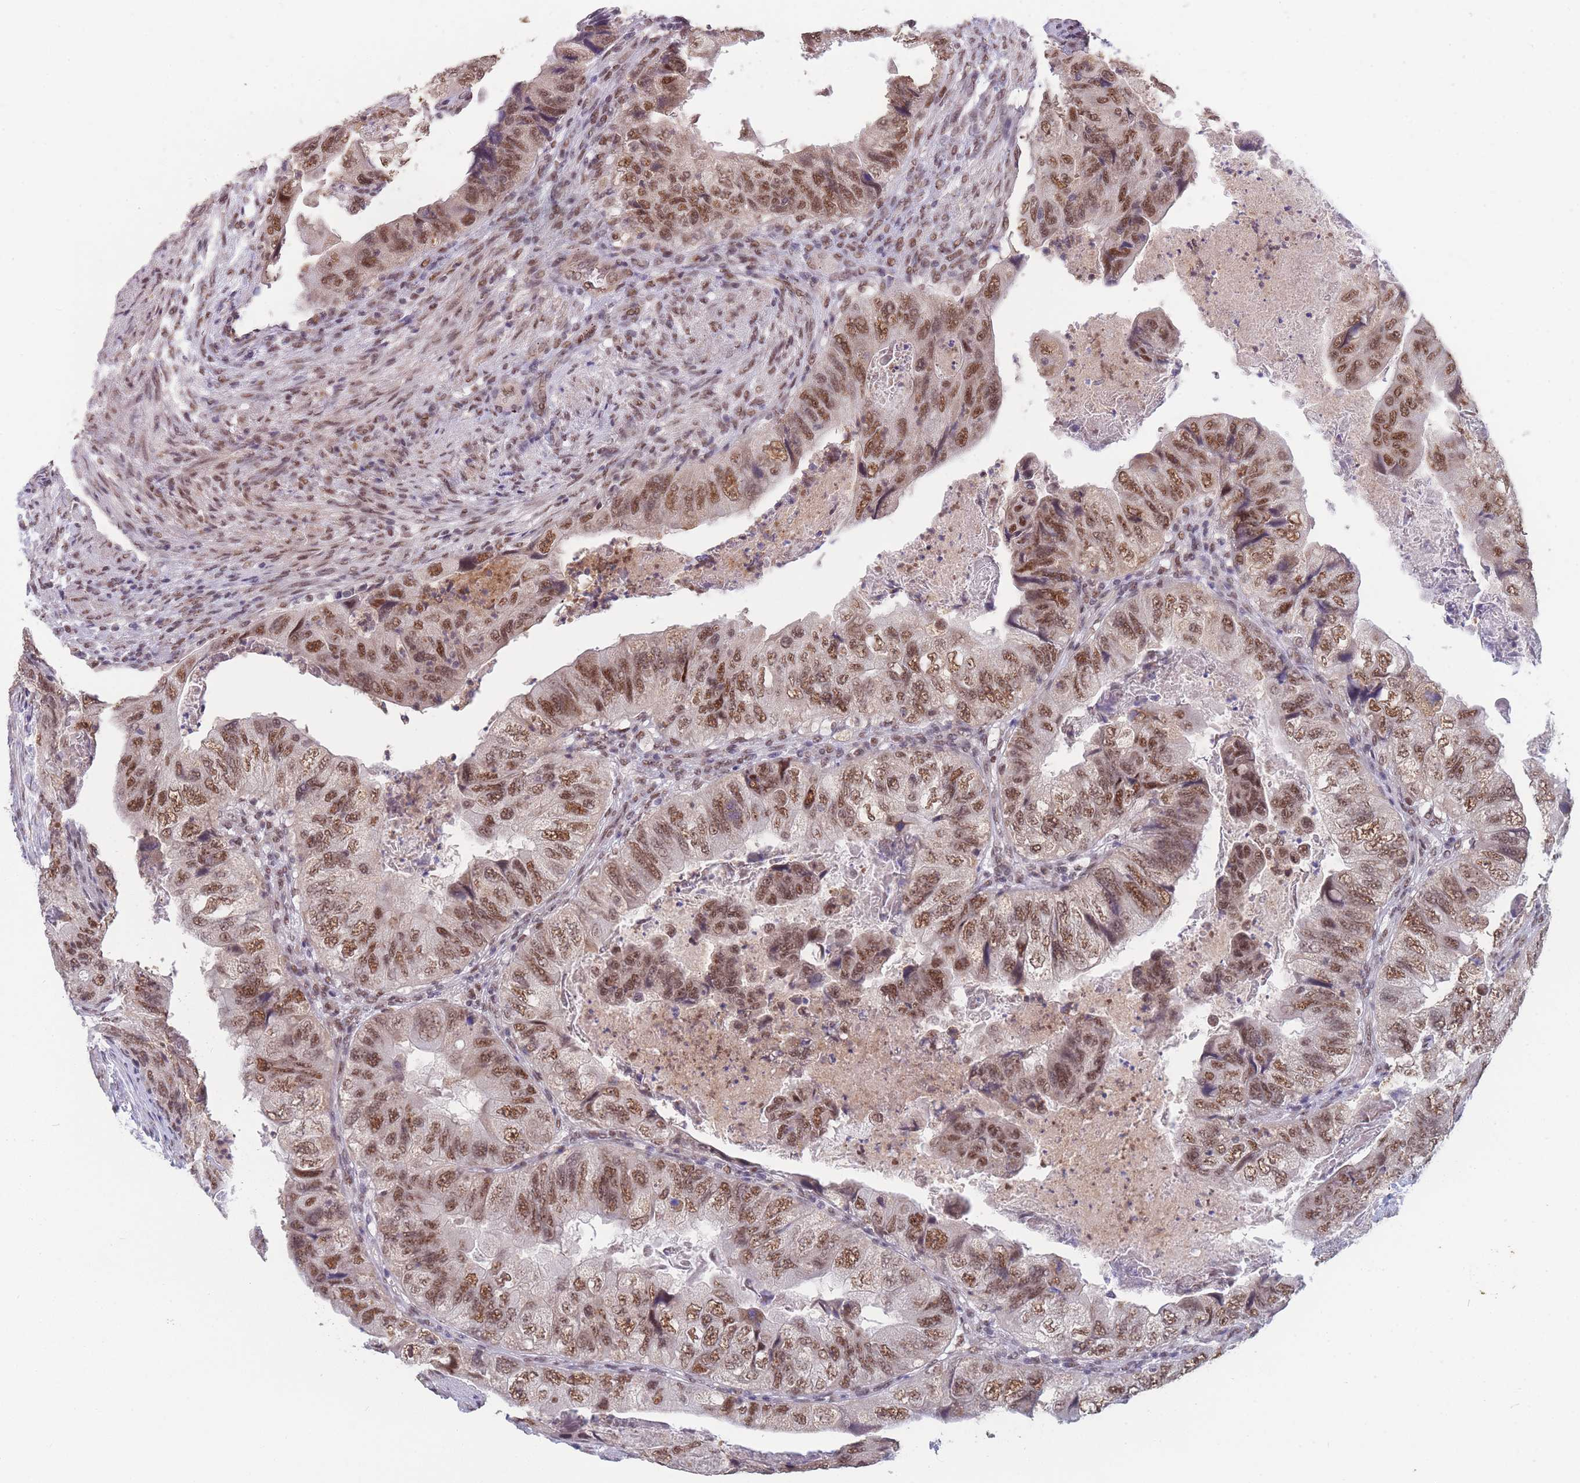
{"staining": {"intensity": "moderate", "quantity": ">75%", "location": "nuclear"}, "tissue": "colorectal cancer", "cell_type": "Tumor cells", "image_type": "cancer", "snomed": [{"axis": "morphology", "description": "Adenocarcinoma, NOS"}, {"axis": "topography", "description": "Rectum"}], "caption": "Immunohistochemistry (IHC) of human colorectal cancer (adenocarcinoma) reveals medium levels of moderate nuclear expression in about >75% of tumor cells.", "gene": "SNRPA1", "patient": {"sex": "male", "age": 63}}